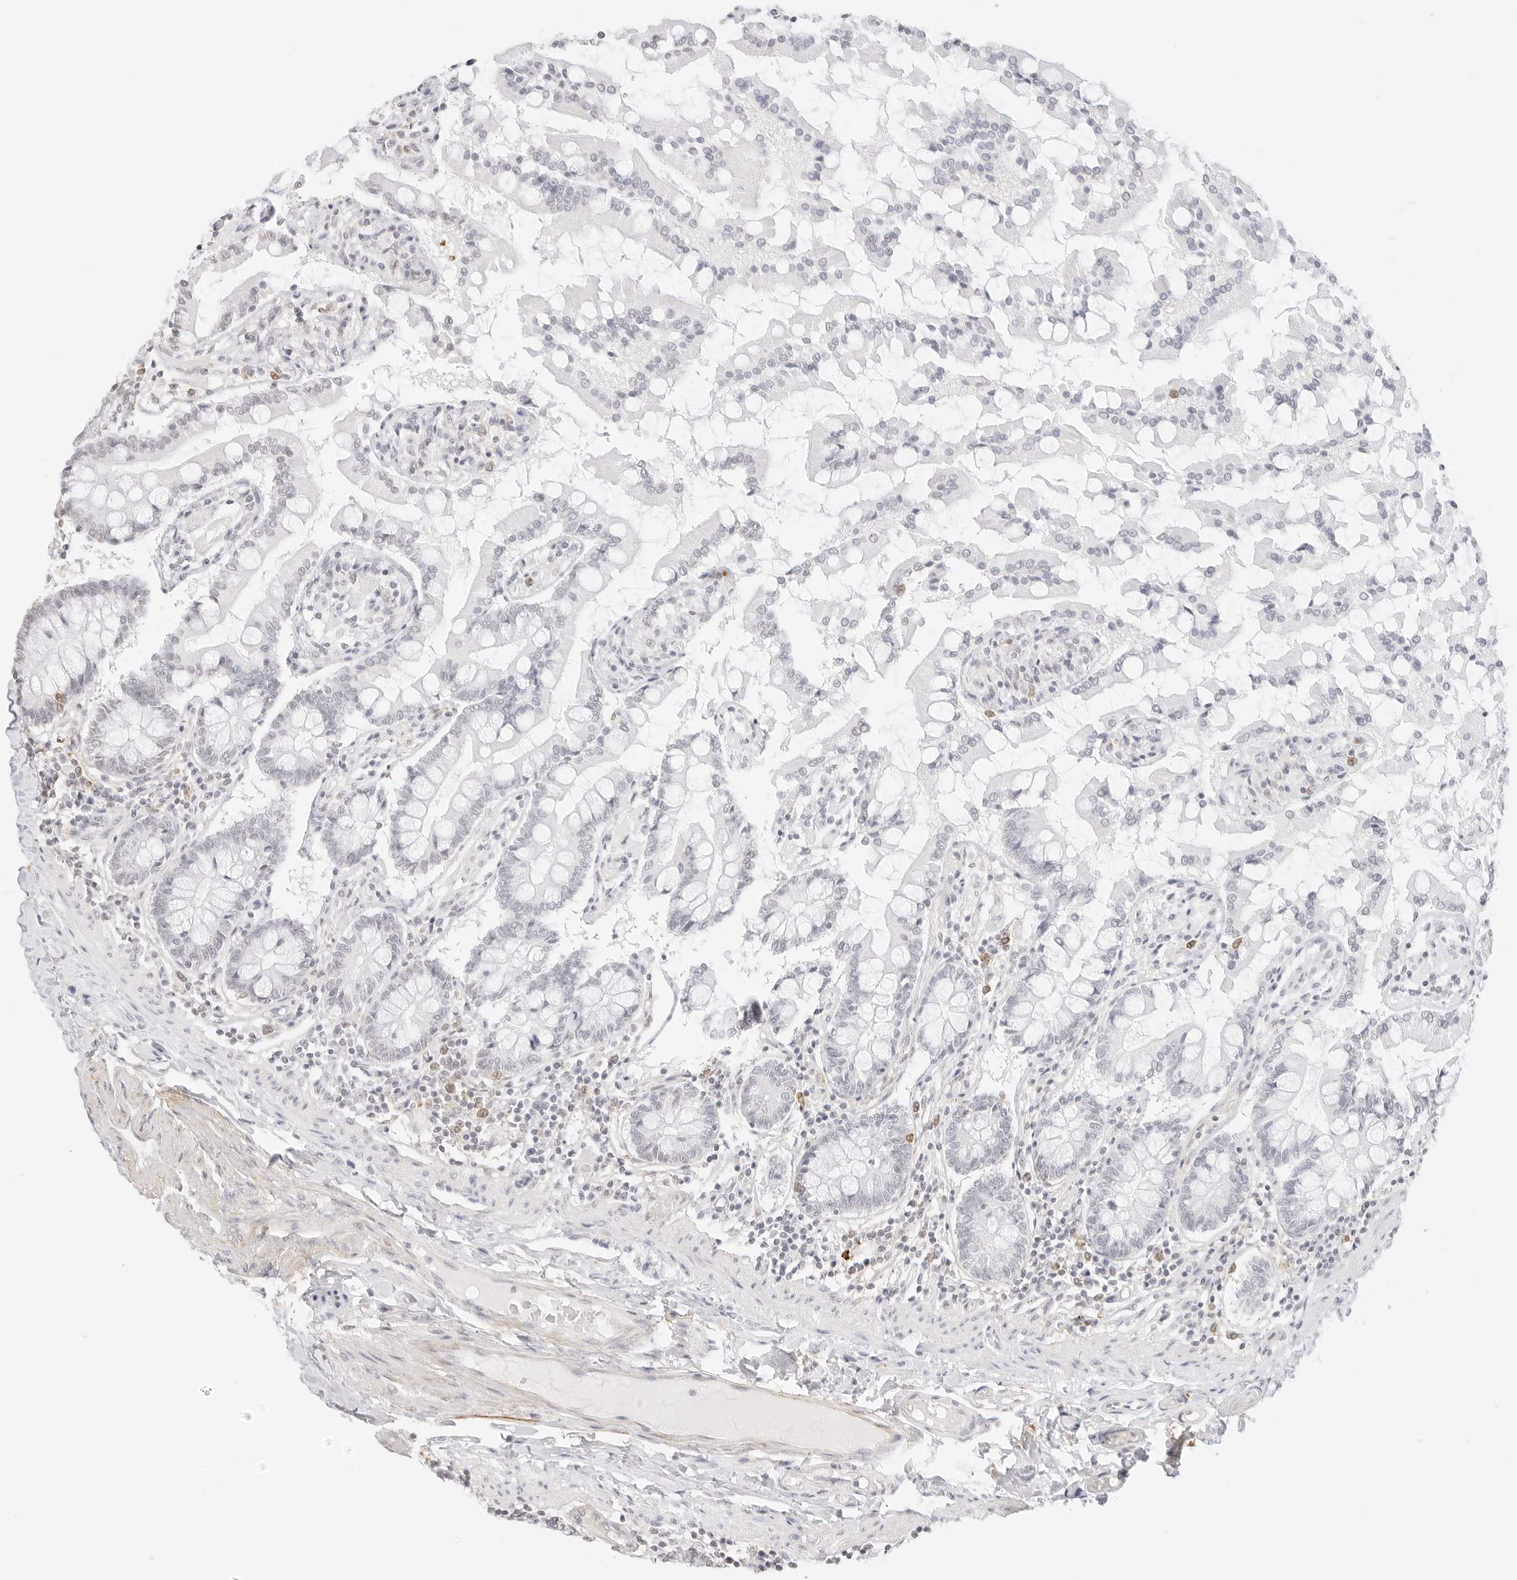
{"staining": {"intensity": "negative", "quantity": "none", "location": "none"}, "tissue": "small intestine", "cell_type": "Glandular cells", "image_type": "normal", "snomed": [{"axis": "morphology", "description": "Normal tissue, NOS"}, {"axis": "topography", "description": "Small intestine"}], "caption": "A micrograph of small intestine stained for a protein shows no brown staining in glandular cells. (DAB immunohistochemistry (IHC), high magnification).", "gene": "FBLN5", "patient": {"sex": "male", "age": 41}}